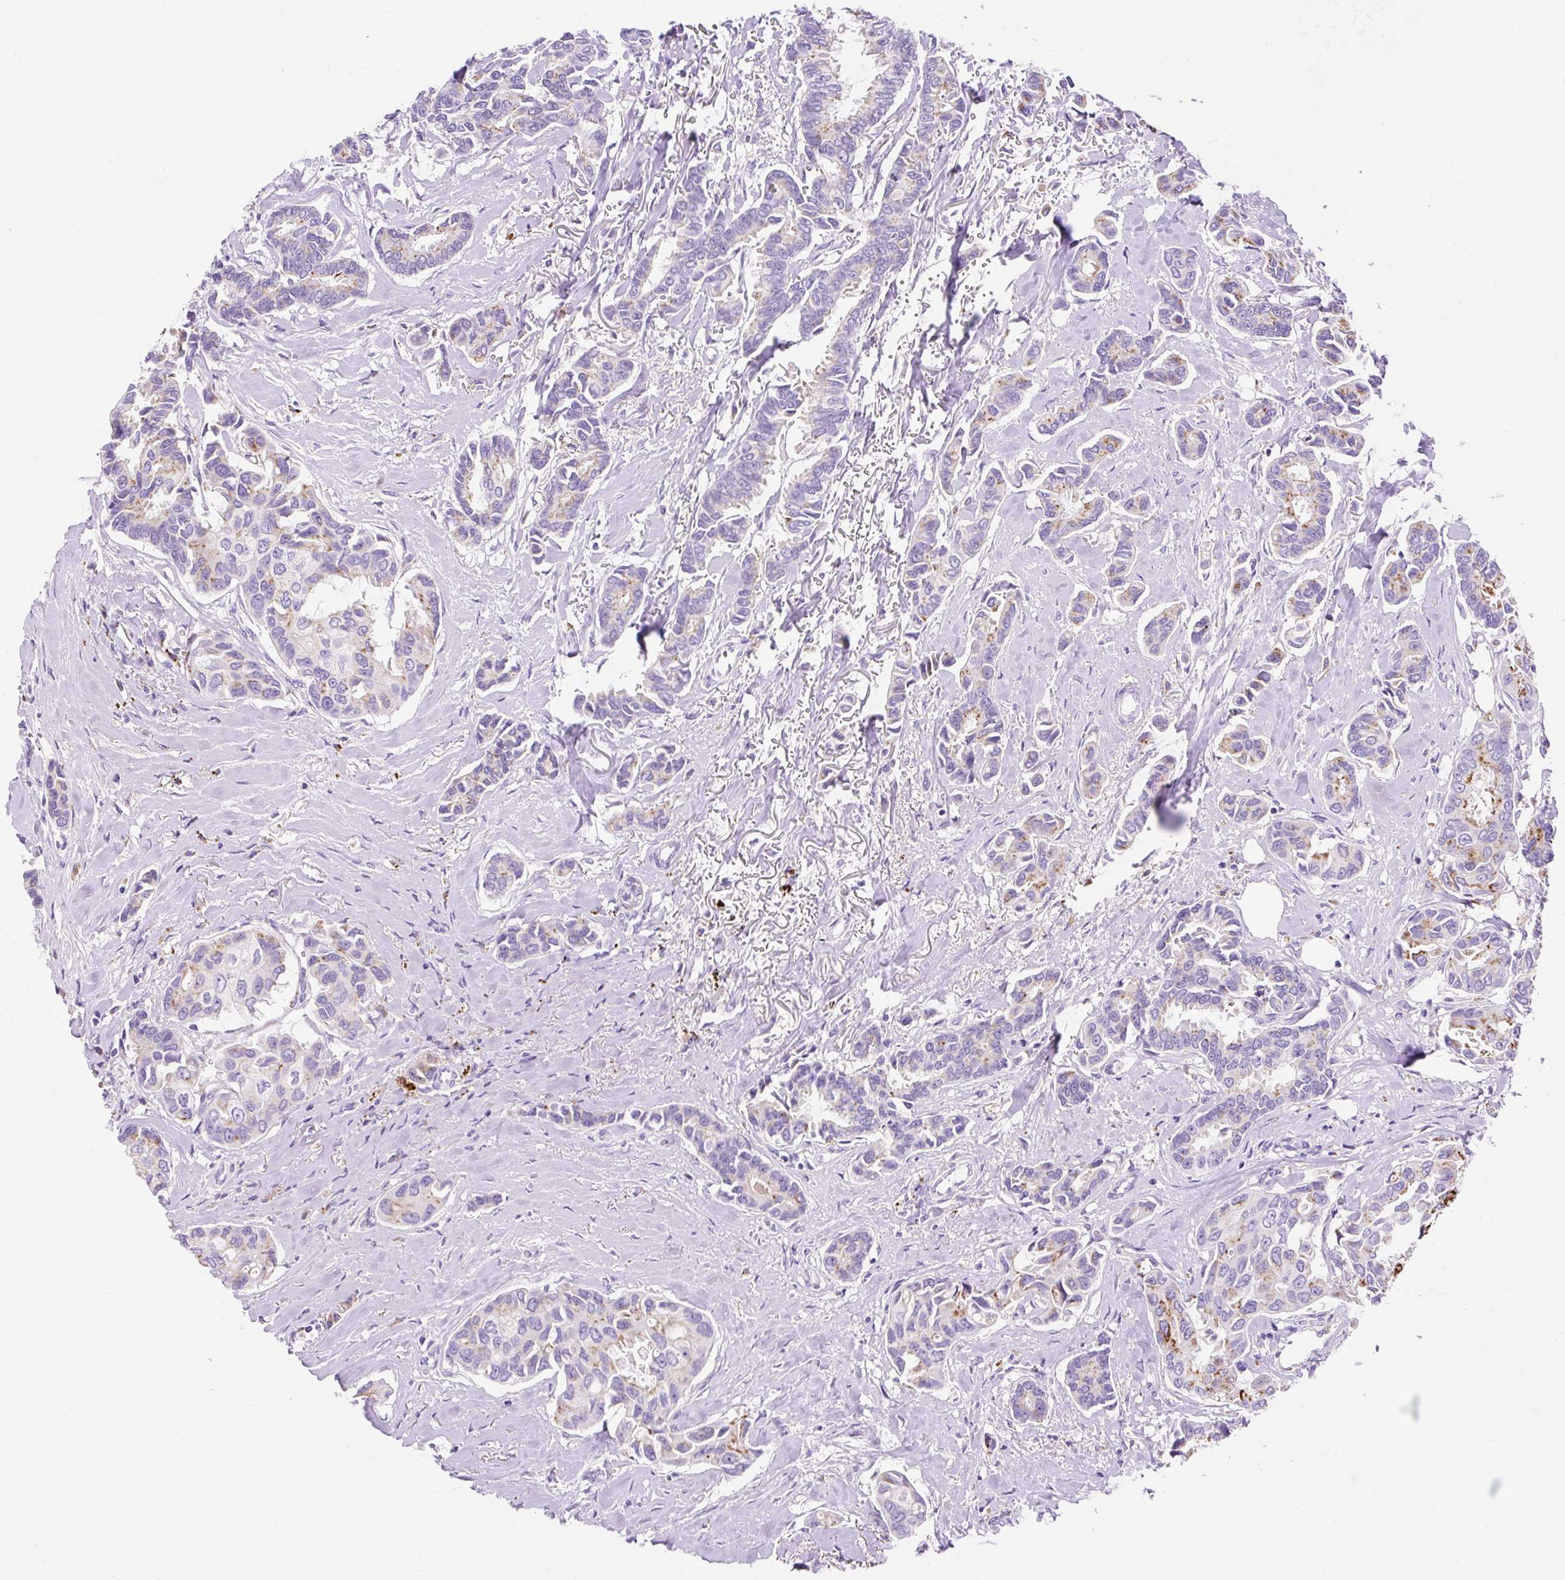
{"staining": {"intensity": "moderate", "quantity": "<25%", "location": "cytoplasmic/membranous"}, "tissue": "breast cancer", "cell_type": "Tumor cells", "image_type": "cancer", "snomed": [{"axis": "morphology", "description": "Duct carcinoma"}, {"axis": "topography", "description": "Breast"}], "caption": "Moderate cytoplasmic/membranous positivity is present in approximately <25% of tumor cells in breast cancer (invasive ductal carcinoma).", "gene": "HEXB", "patient": {"sex": "female", "age": 73}}